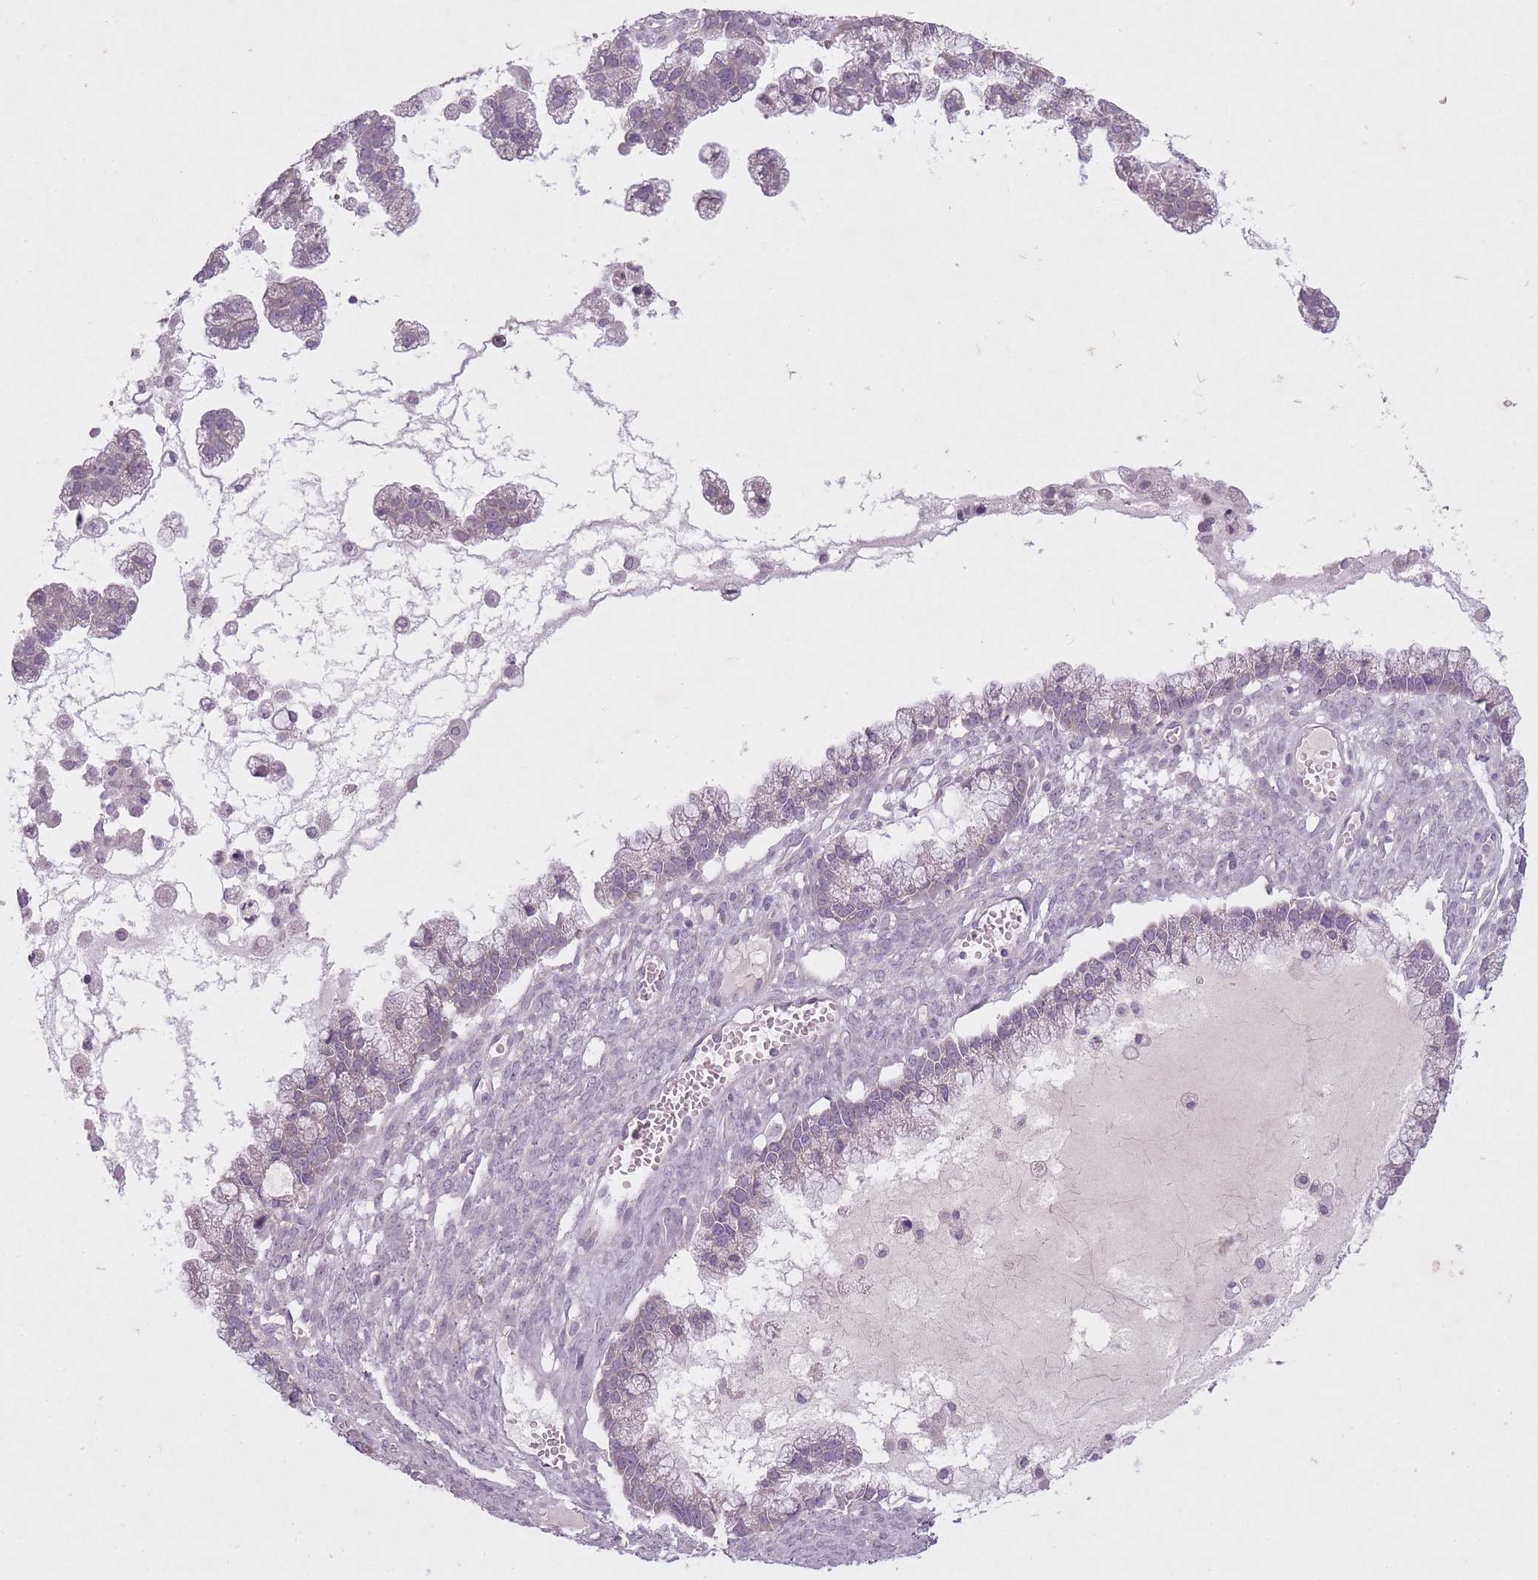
{"staining": {"intensity": "negative", "quantity": "none", "location": "none"}, "tissue": "ovarian cancer", "cell_type": "Tumor cells", "image_type": "cancer", "snomed": [{"axis": "morphology", "description": "Cystadenocarcinoma, mucinous, NOS"}, {"axis": "topography", "description": "Ovary"}], "caption": "An image of ovarian cancer stained for a protein reveals no brown staining in tumor cells.", "gene": "FAM43B", "patient": {"sex": "female", "age": 72}}